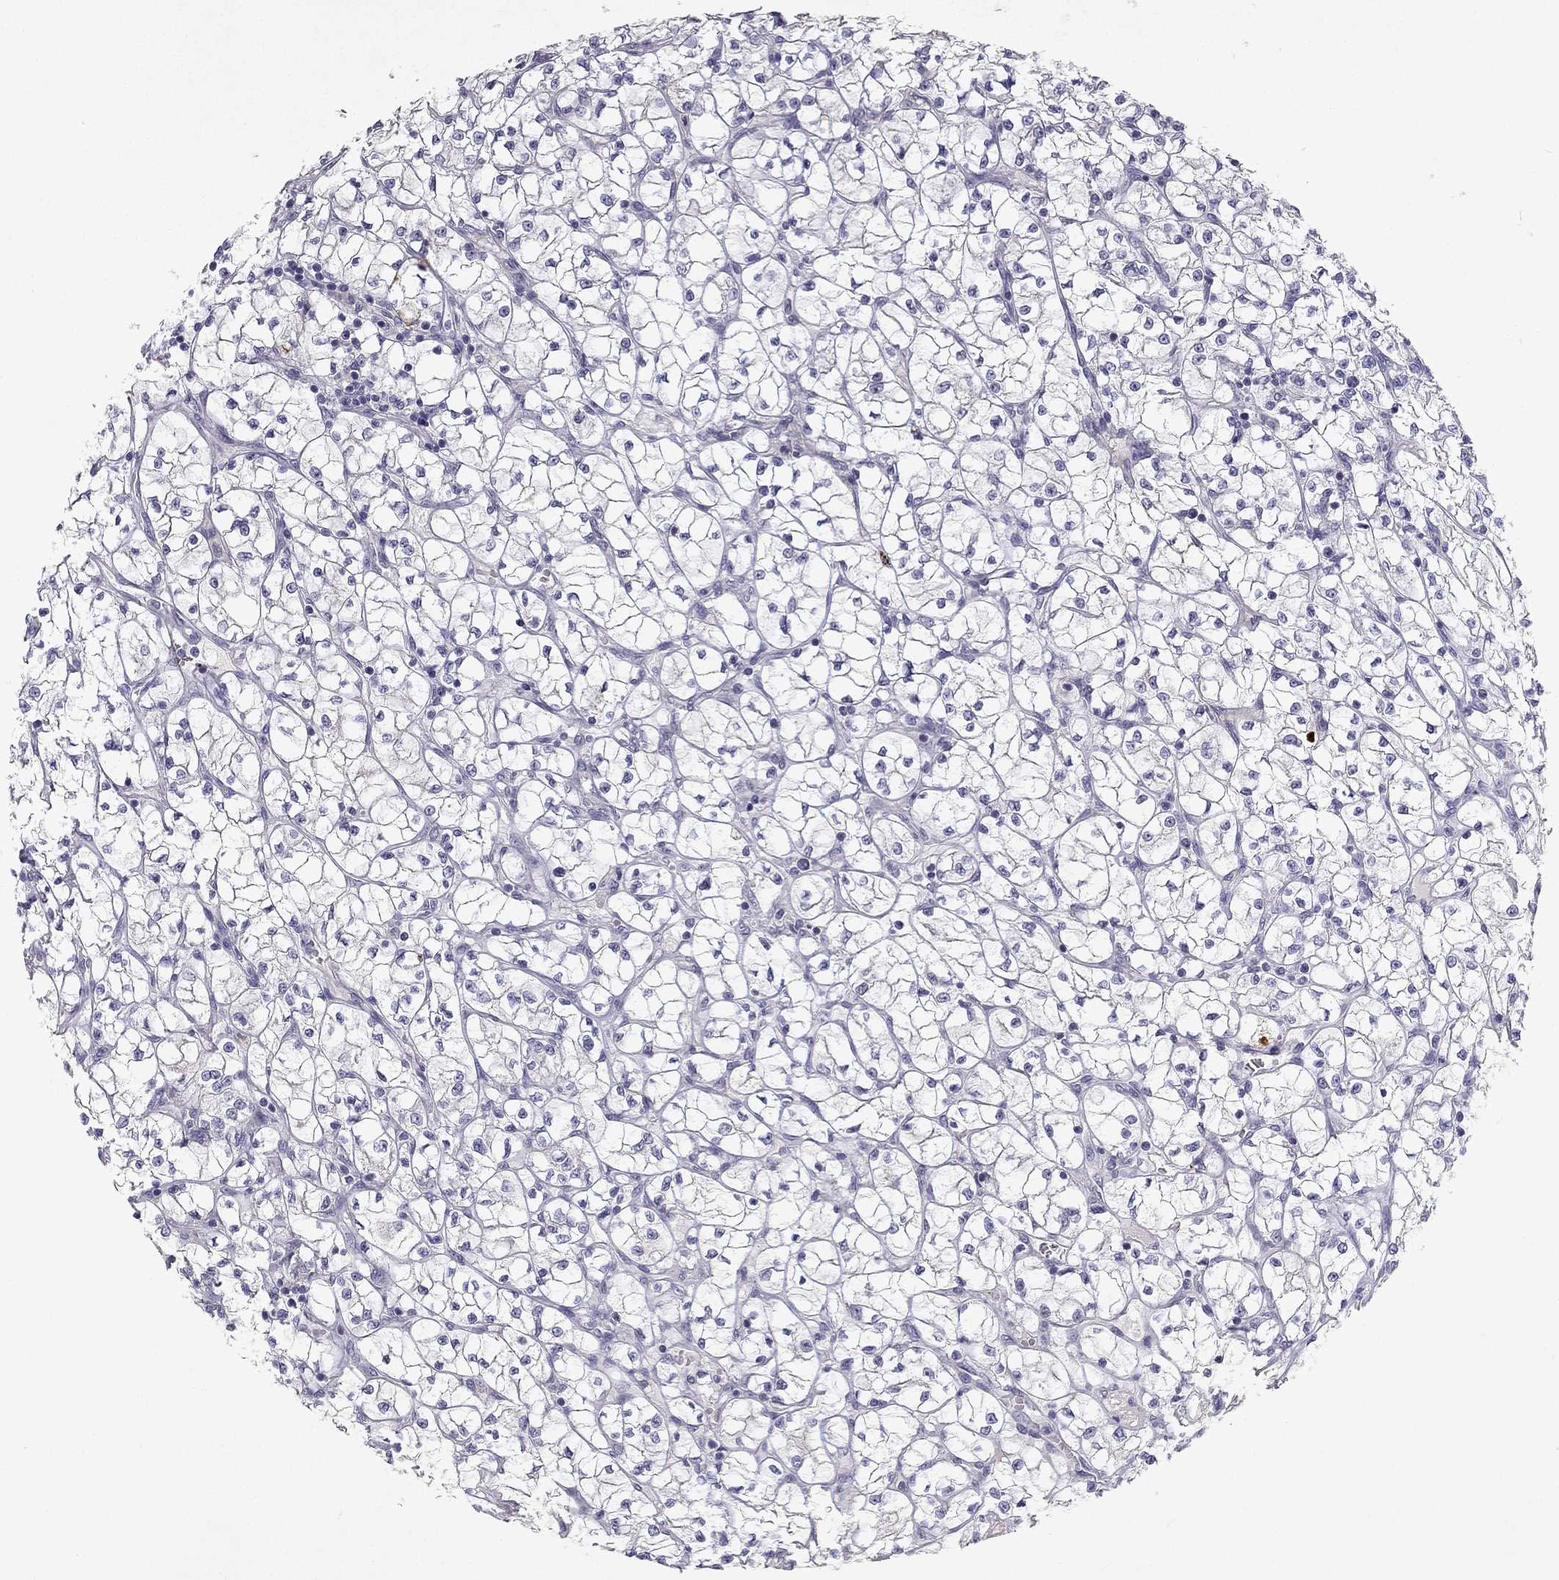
{"staining": {"intensity": "negative", "quantity": "none", "location": "none"}, "tissue": "renal cancer", "cell_type": "Tumor cells", "image_type": "cancer", "snomed": [{"axis": "morphology", "description": "Adenocarcinoma, NOS"}, {"axis": "topography", "description": "Kidney"}], "caption": "Image shows no protein positivity in tumor cells of renal adenocarcinoma tissue. Nuclei are stained in blue.", "gene": "SLC6A4", "patient": {"sex": "female", "age": 64}}